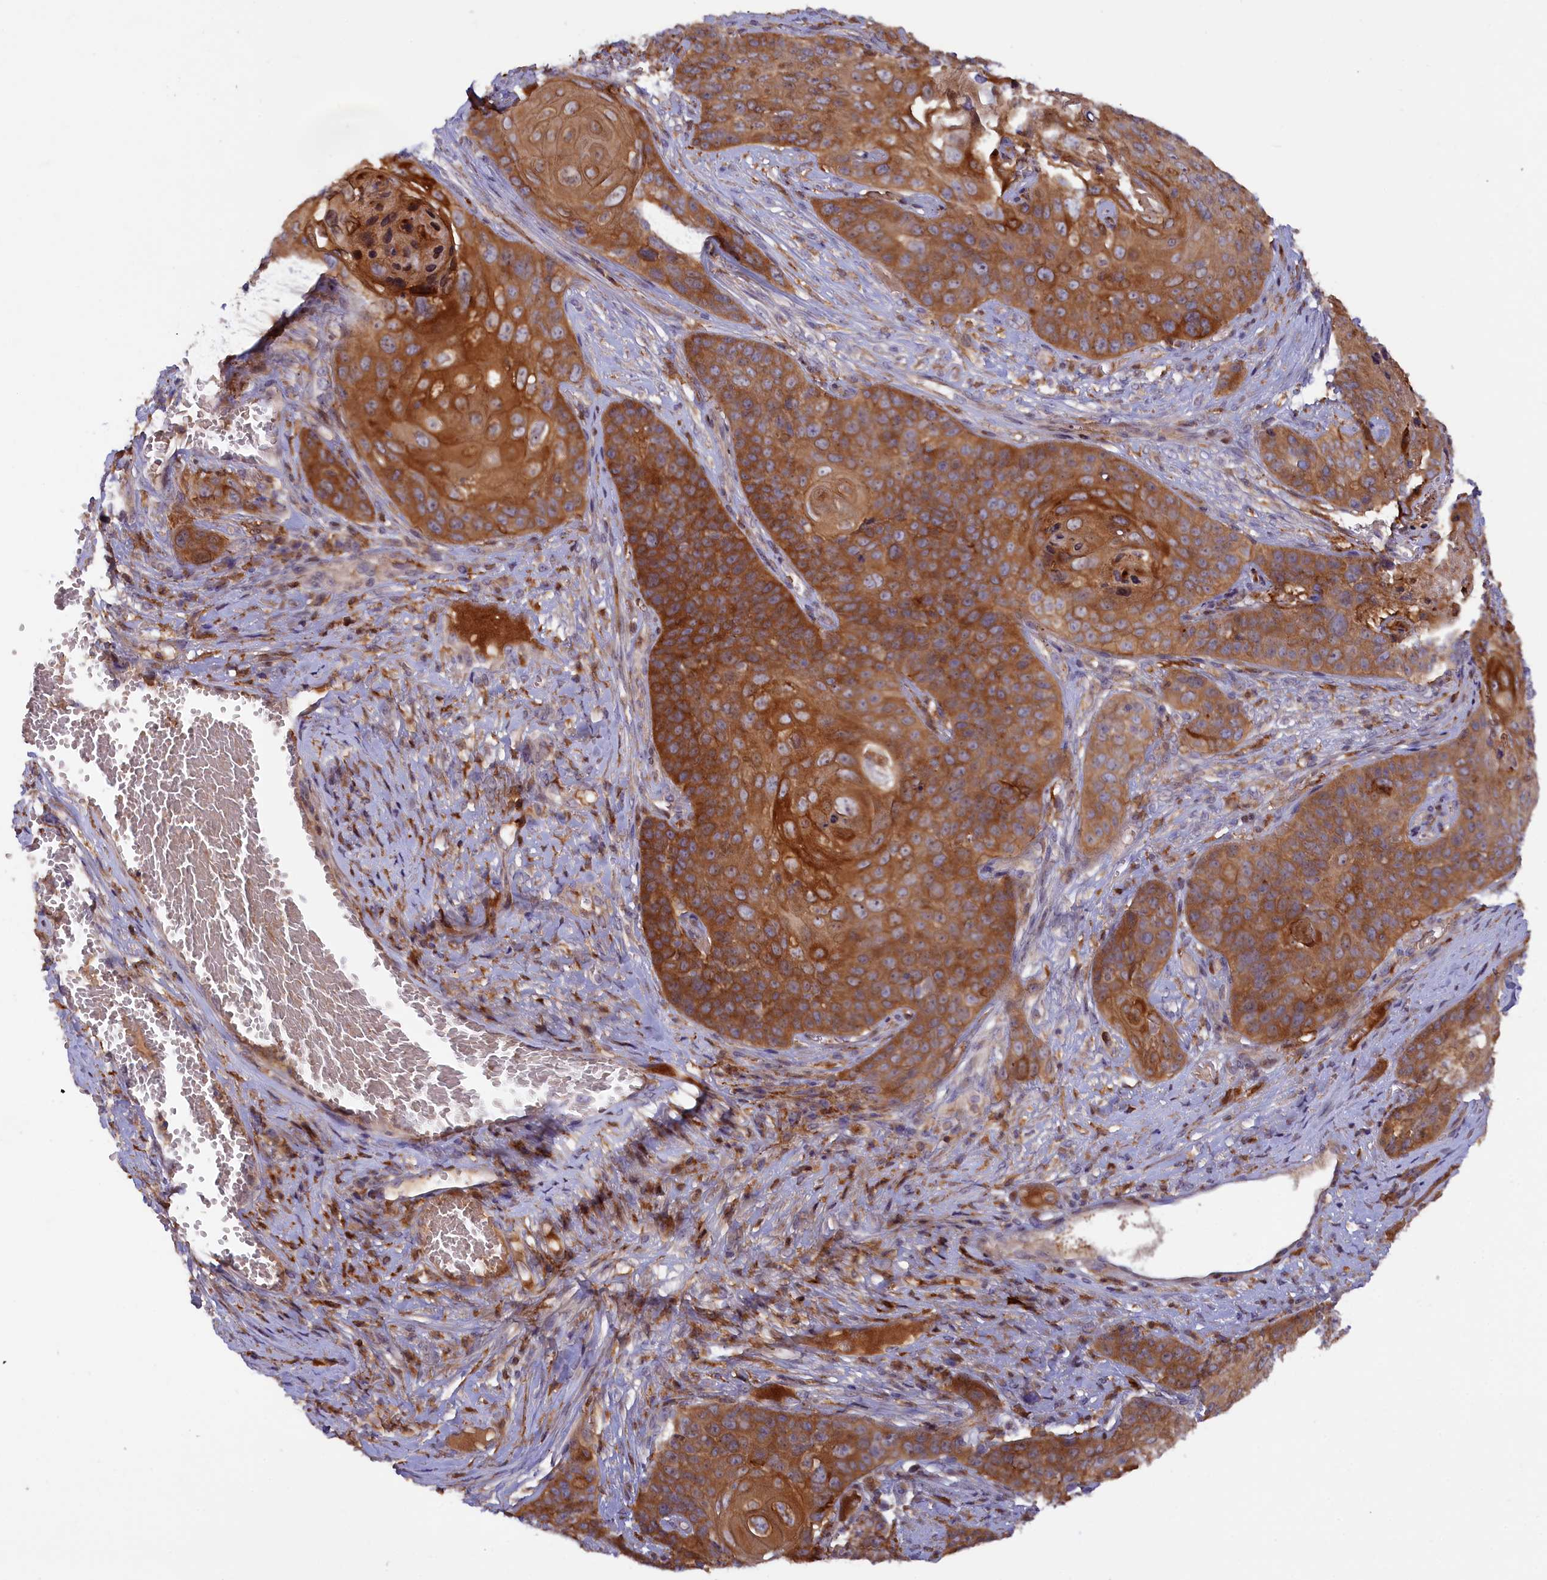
{"staining": {"intensity": "strong", "quantity": ">75%", "location": "cytoplasmic/membranous"}, "tissue": "skin cancer", "cell_type": "Tumor cells", "image_type": "cancer", "snomed": [{"axis": "morphology", "description": "Squamous cell carcinoma, NOS"}, {"axis": "topography", "description": "Skin"}], "caption": "Human skin squamous cell carcinoma stained with a protein marker displays strong staining in tumor cells.", "gene": "FERMT1", "patient": {"sex": "male", "age": 55}}